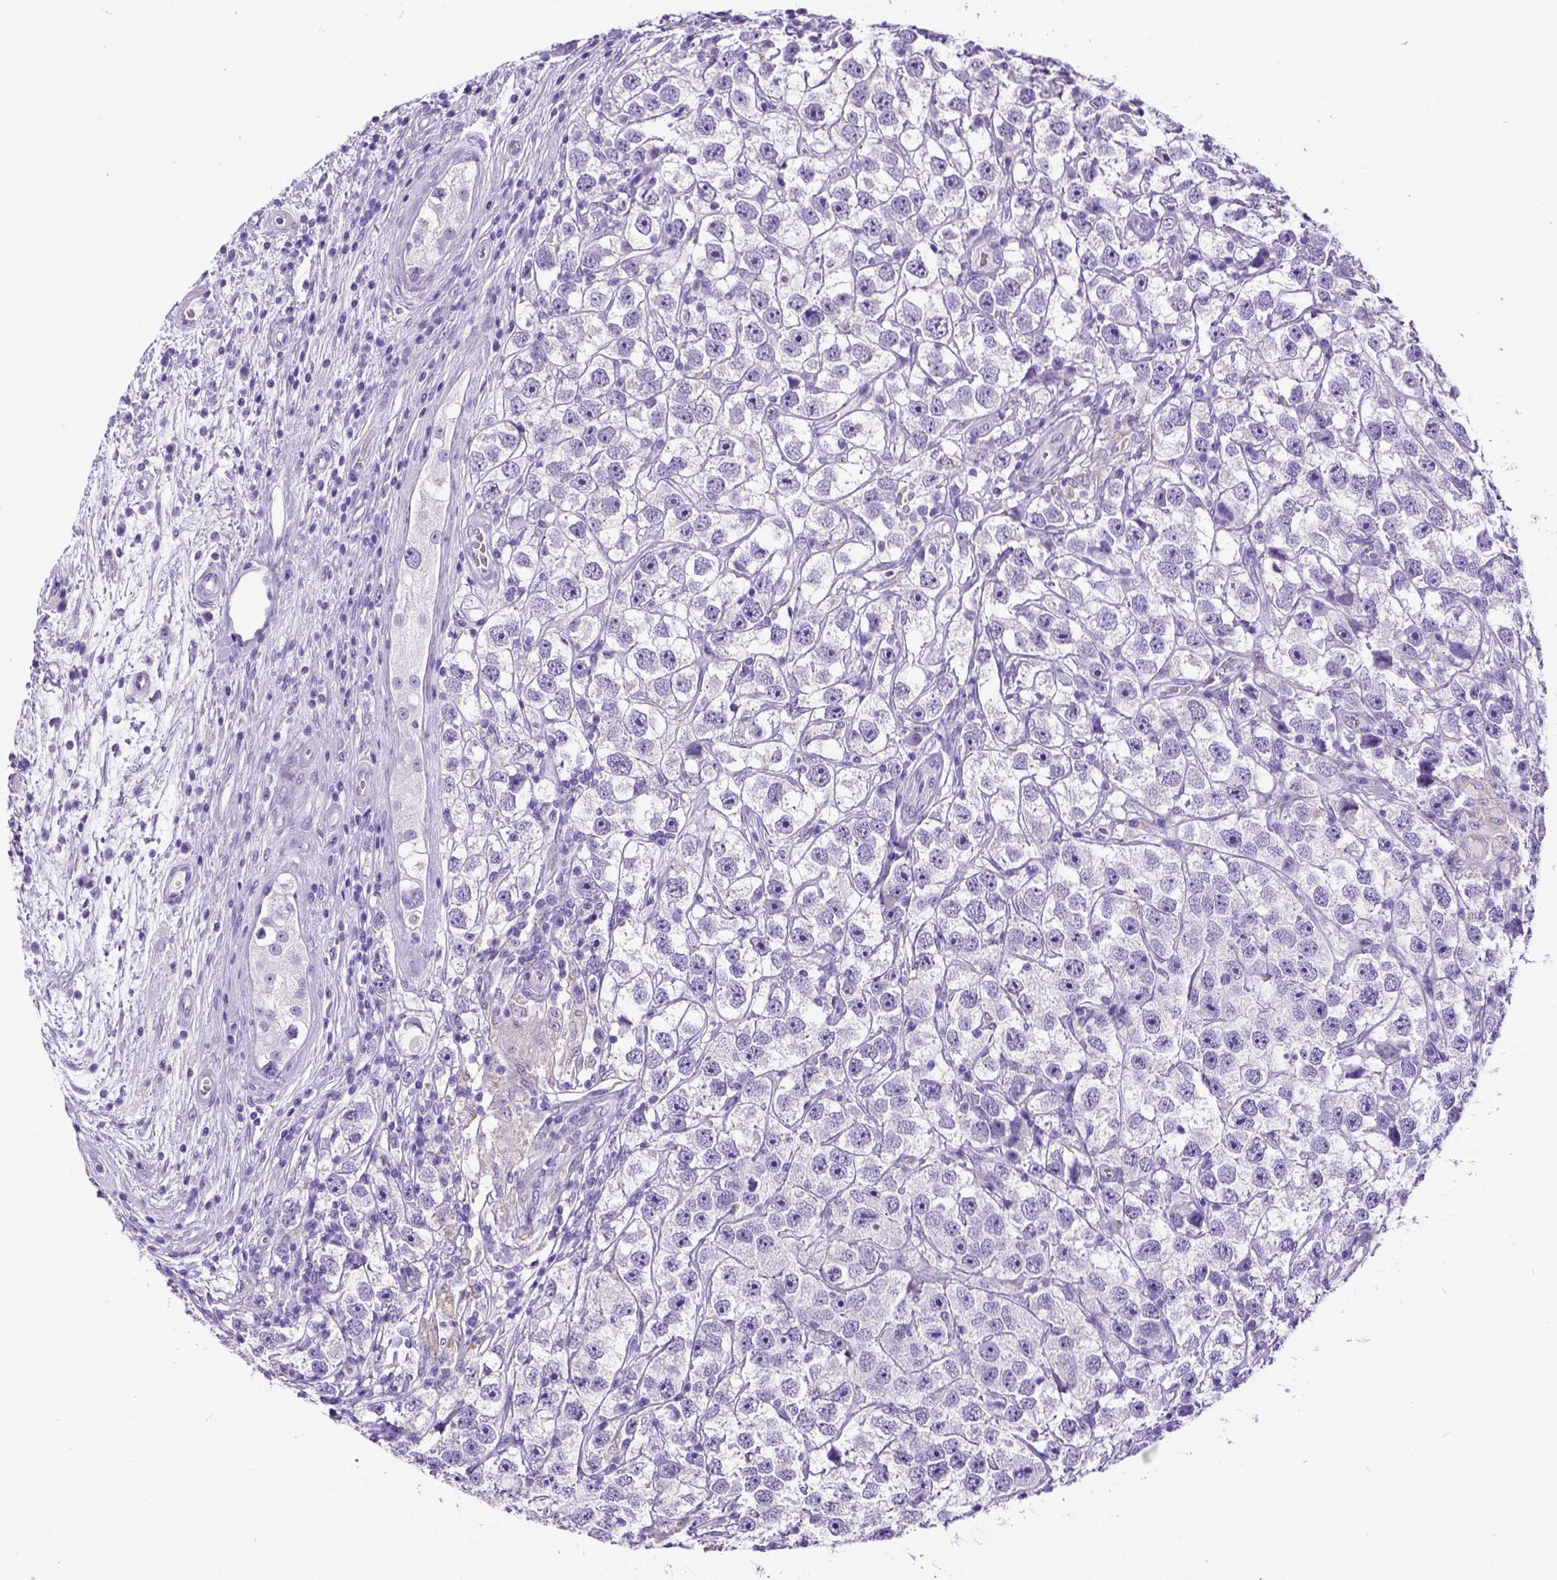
{"staining": {"intensity": "negative", "quantity": "none", "location": "none"}, "tissue": "testis cancer", "cell_type": "Tumor cells", "image_type": "cancer", "snomed": [{"axis": "morphology", "description": "Seminoma, NOS"}, {"axis": "topography", "description": "Testis"}], "caption": "Human testis cancer (seminoma) stained for a protein using immunohistochemistry (IHC) displays no expression in tumor cells.", "gene": "SATB2", "patient": {"sex": "male", "age": 26}}